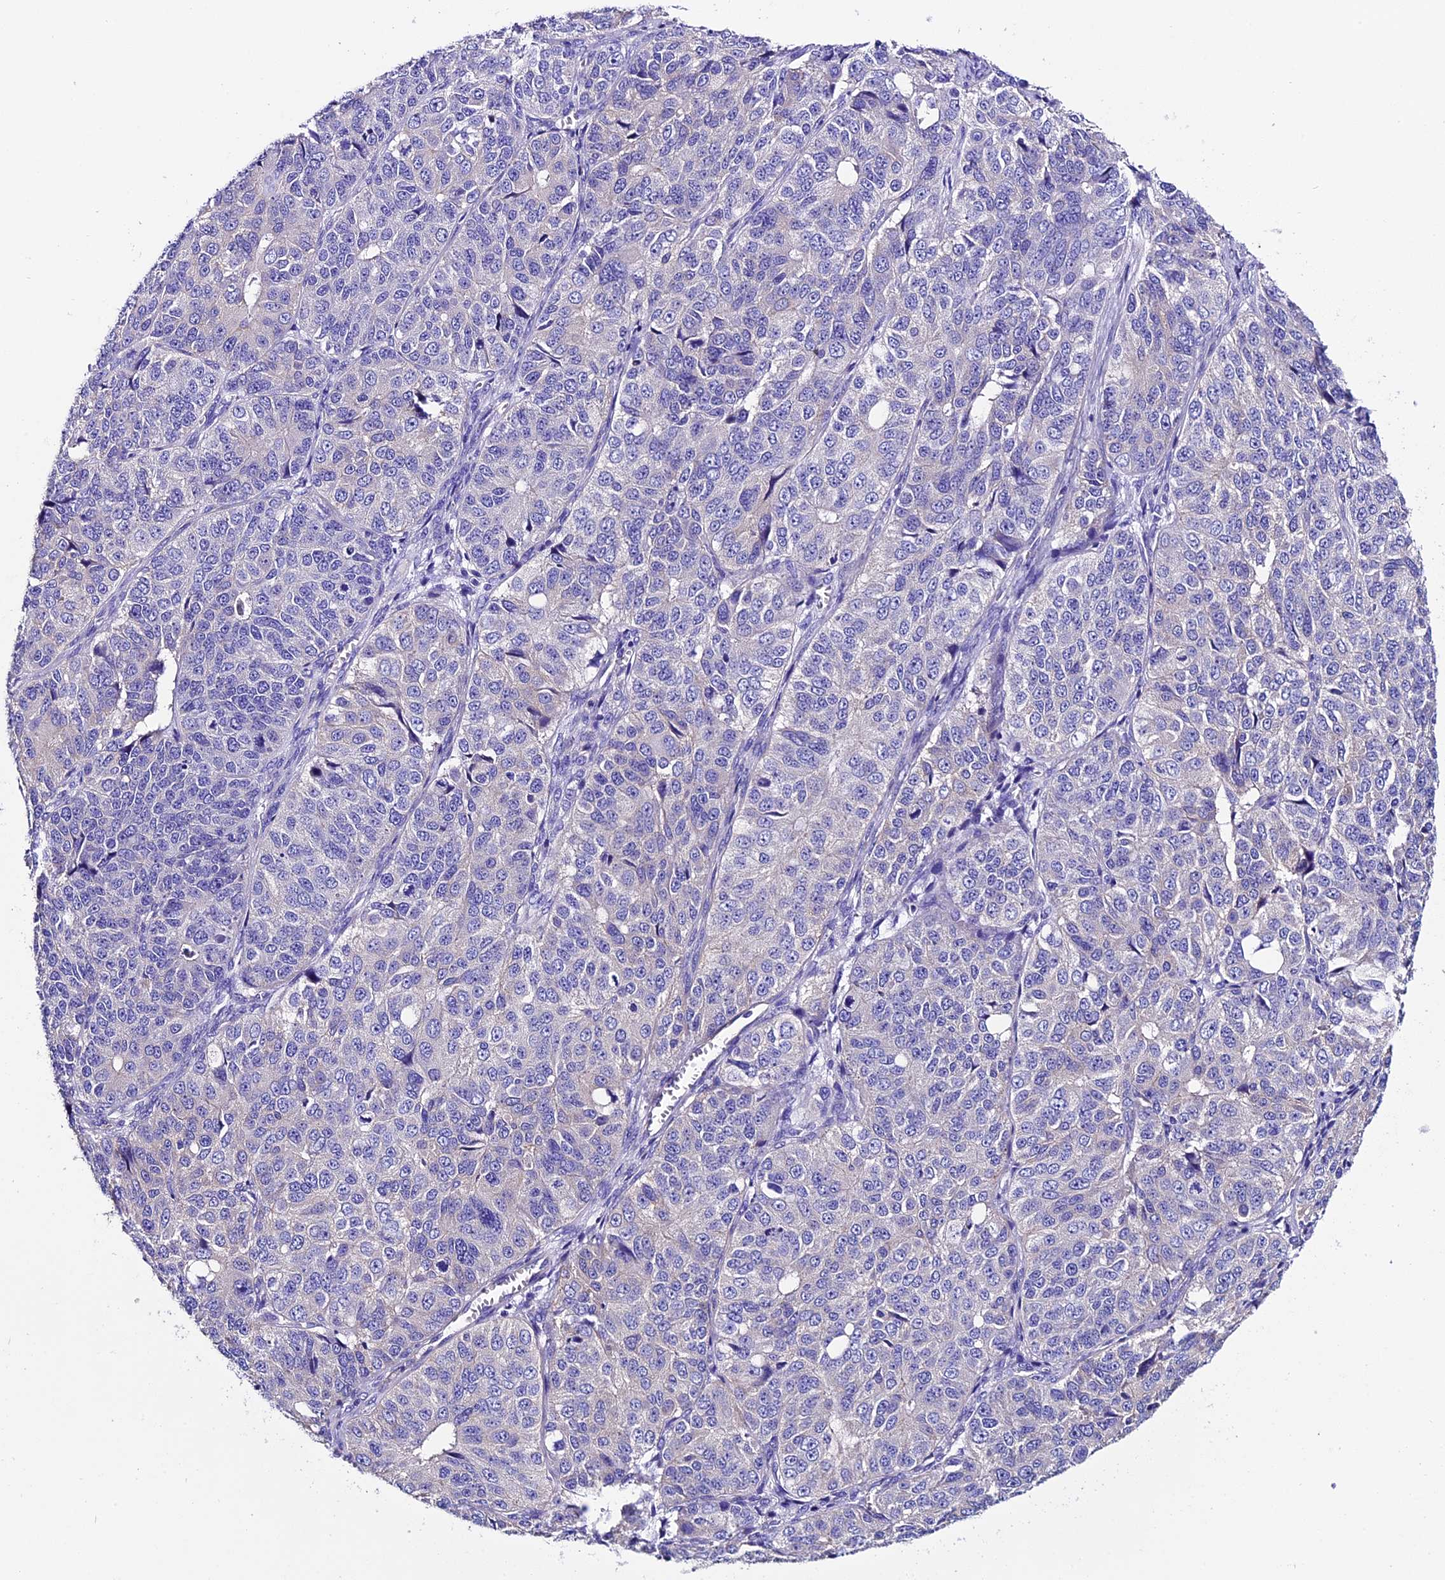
{"staining": {"intensity": "negative", "quantity": "none", "location": "none"}, "tissue": "ovarian cancer", "cell_type": "Tumor cells", "image_type": "cancer", "snomed": [{"axis": "morphology", "description": "Carcinoma, endometroid"}, {"axis": "topography", "description": "Ovary"}], "caption": "Tumor cells are negative for brown protein staining in ovarian cancer (endometroid carcinoma). Brightfield microscopy of immunohistochemistry stained with DAB (3,3'-diaminobenzidine) (brown) and hematoxylin (blue), captured at high magnification.", "gene": "COMTD1", "patient": {"sex": "female", "age": 51}}